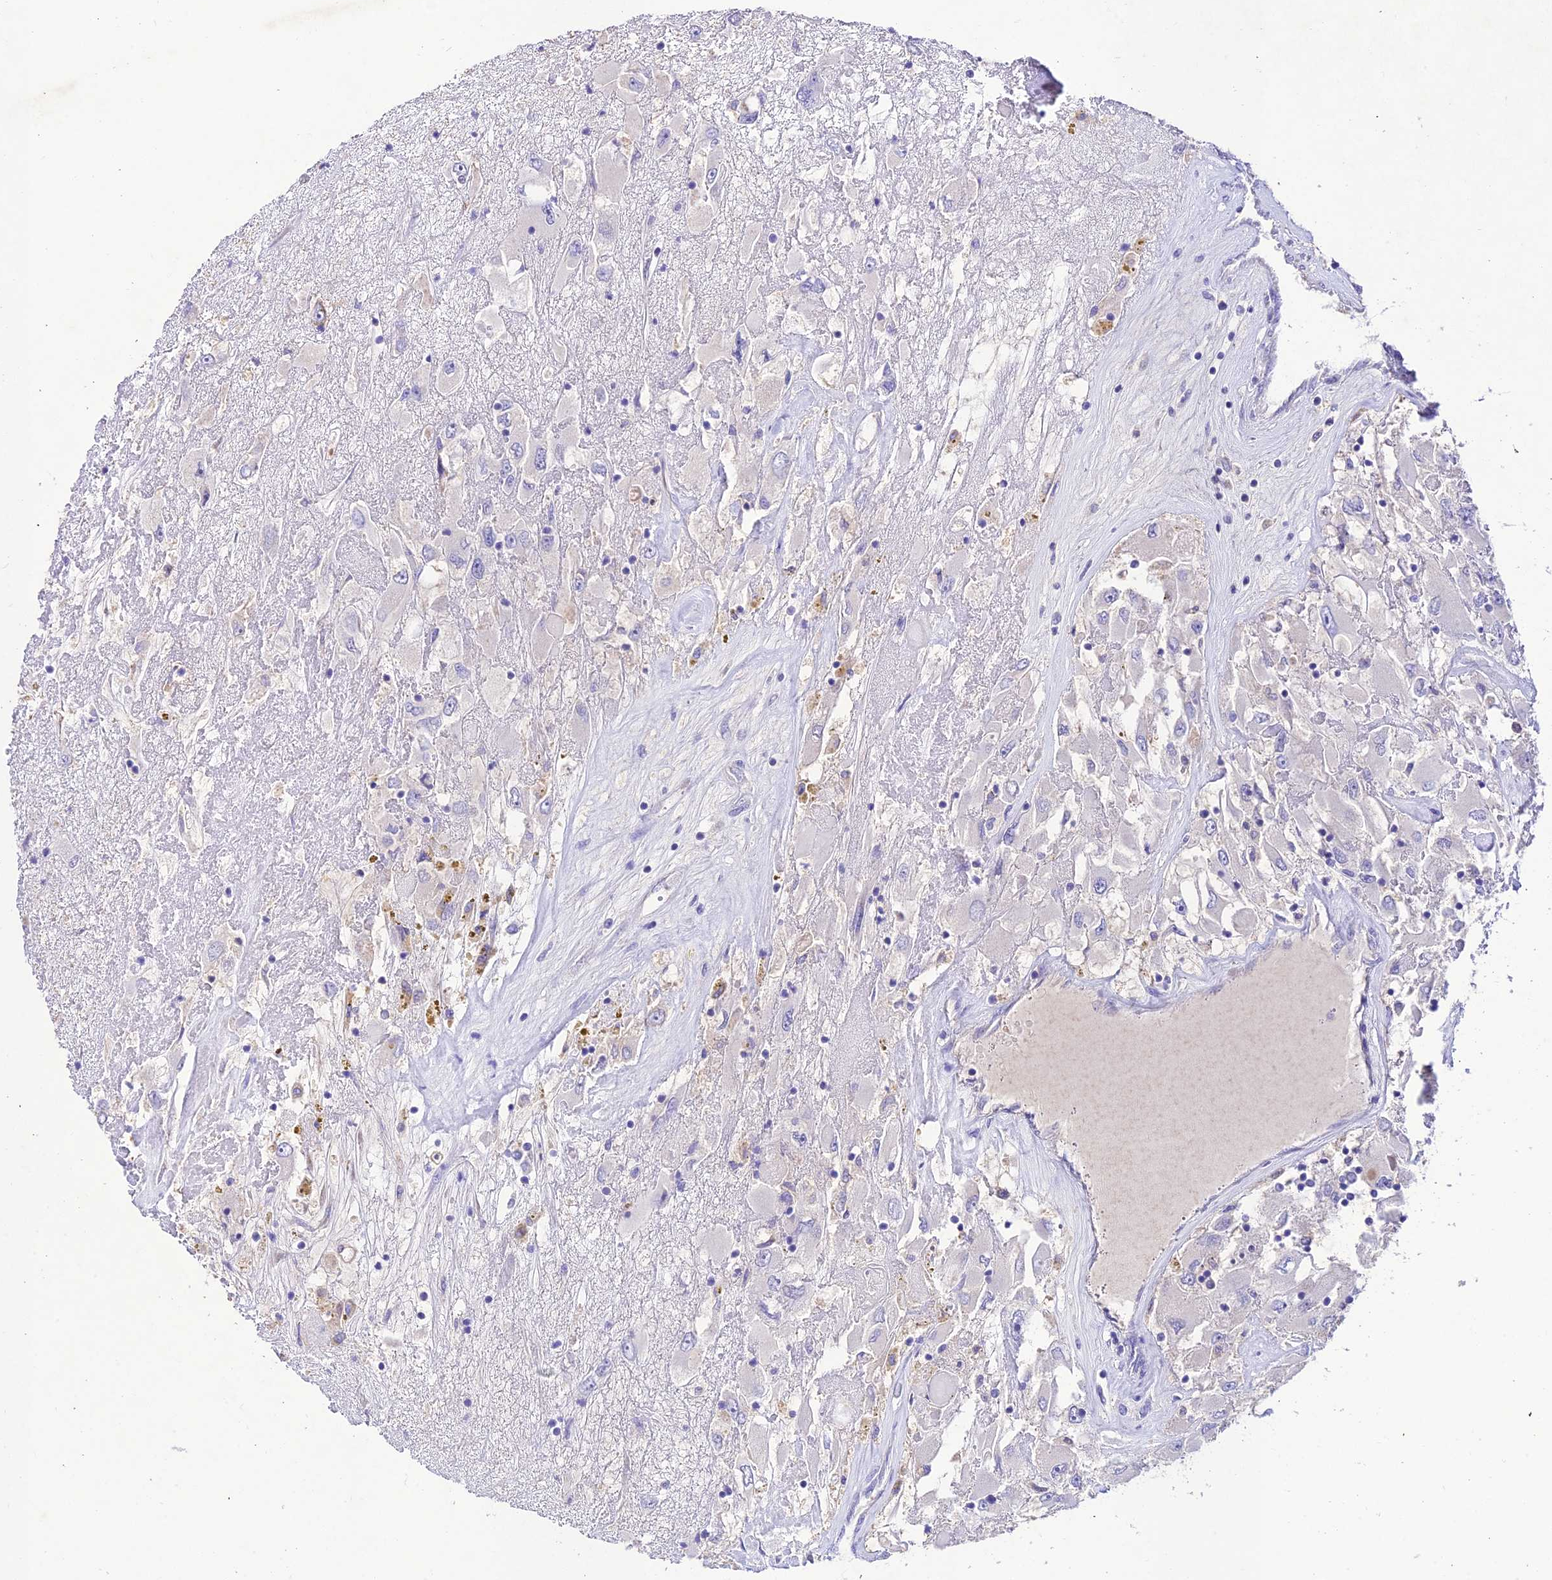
{"staining": {"intensity": "negative", "quantity": "none", "location": "none"}, "tissue": "renal cancer", "cell_type": "Tumor cells", "image_type": "cancer", "snomed": [{"axis": "morphology", "description": "Adenocarcinoma, NOS"}, {"axis": "topography", "description": "Kidney"}], "caption": "Immunohistochemistry (IHC) of adenocarcinoma (renal) reveals no expression in tumor cells.", "gene": "NLRP6", "patient": {"sex": "female", "age": 52}}